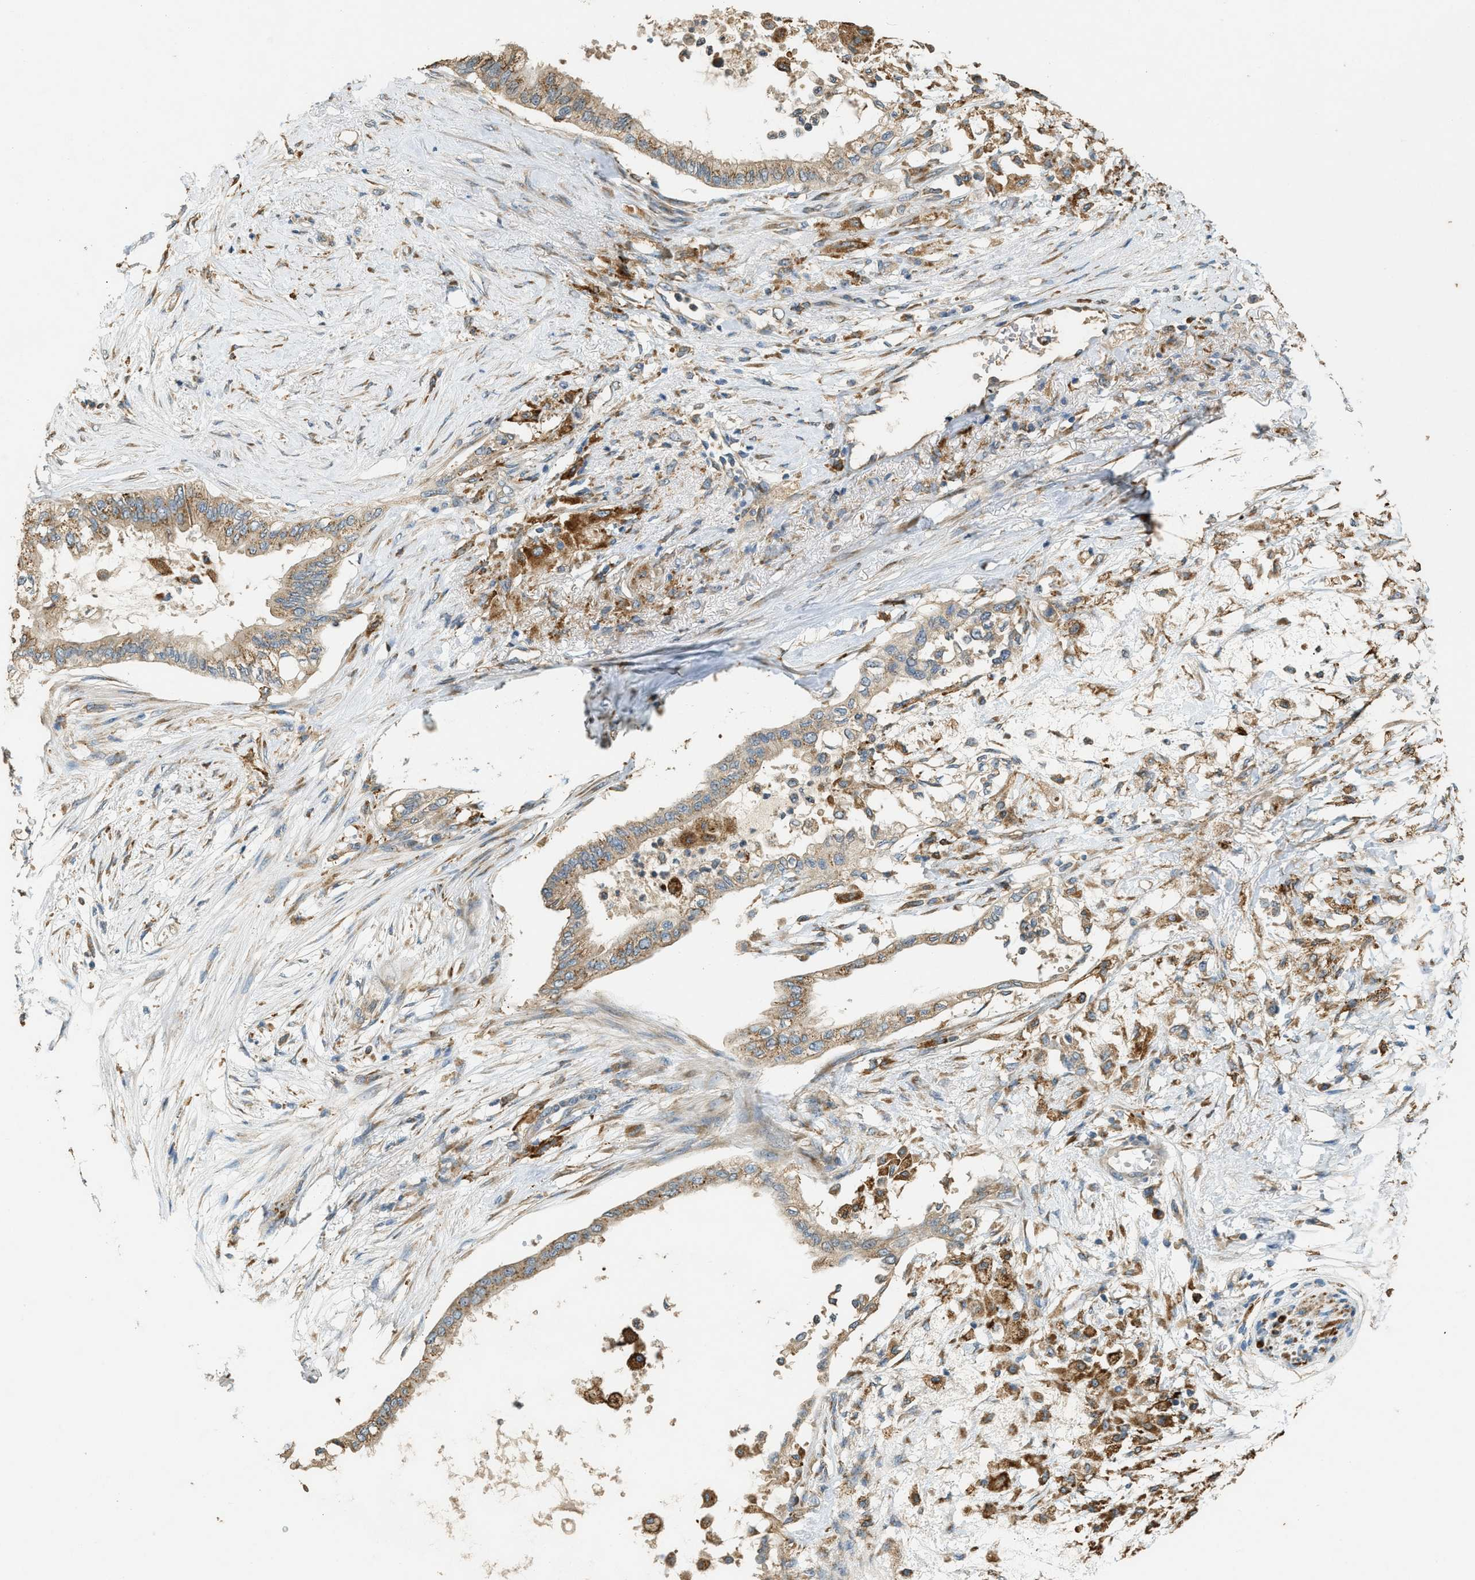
{"staining": {"intensity": "moderate", "quantity": ">75%", "location": "cytoplasmic/membranous"}, "tissue": "pancreatic cancer", "cell_type": "Tumor cells", "image_type": "cancer", "snomed": [{"axis": "morphology", "description": "Normal tissue, NOS"}, {"axis": "morphology", "description": "Adenocarcinoma, NOS"}, {"axis": "topography", "description": "Pancreas"}, {"axis": "topography", "description": "Duodenum"}], "caption": "Human adenocarcinoma (pancreatic) stained for a protein (brown) demonstrates moderate cytoplasmic/membranous positive positivity in approximately >75% of tumor cells.", "gene": "CTSB", "patient": {"sex": "female", "age": 60}}